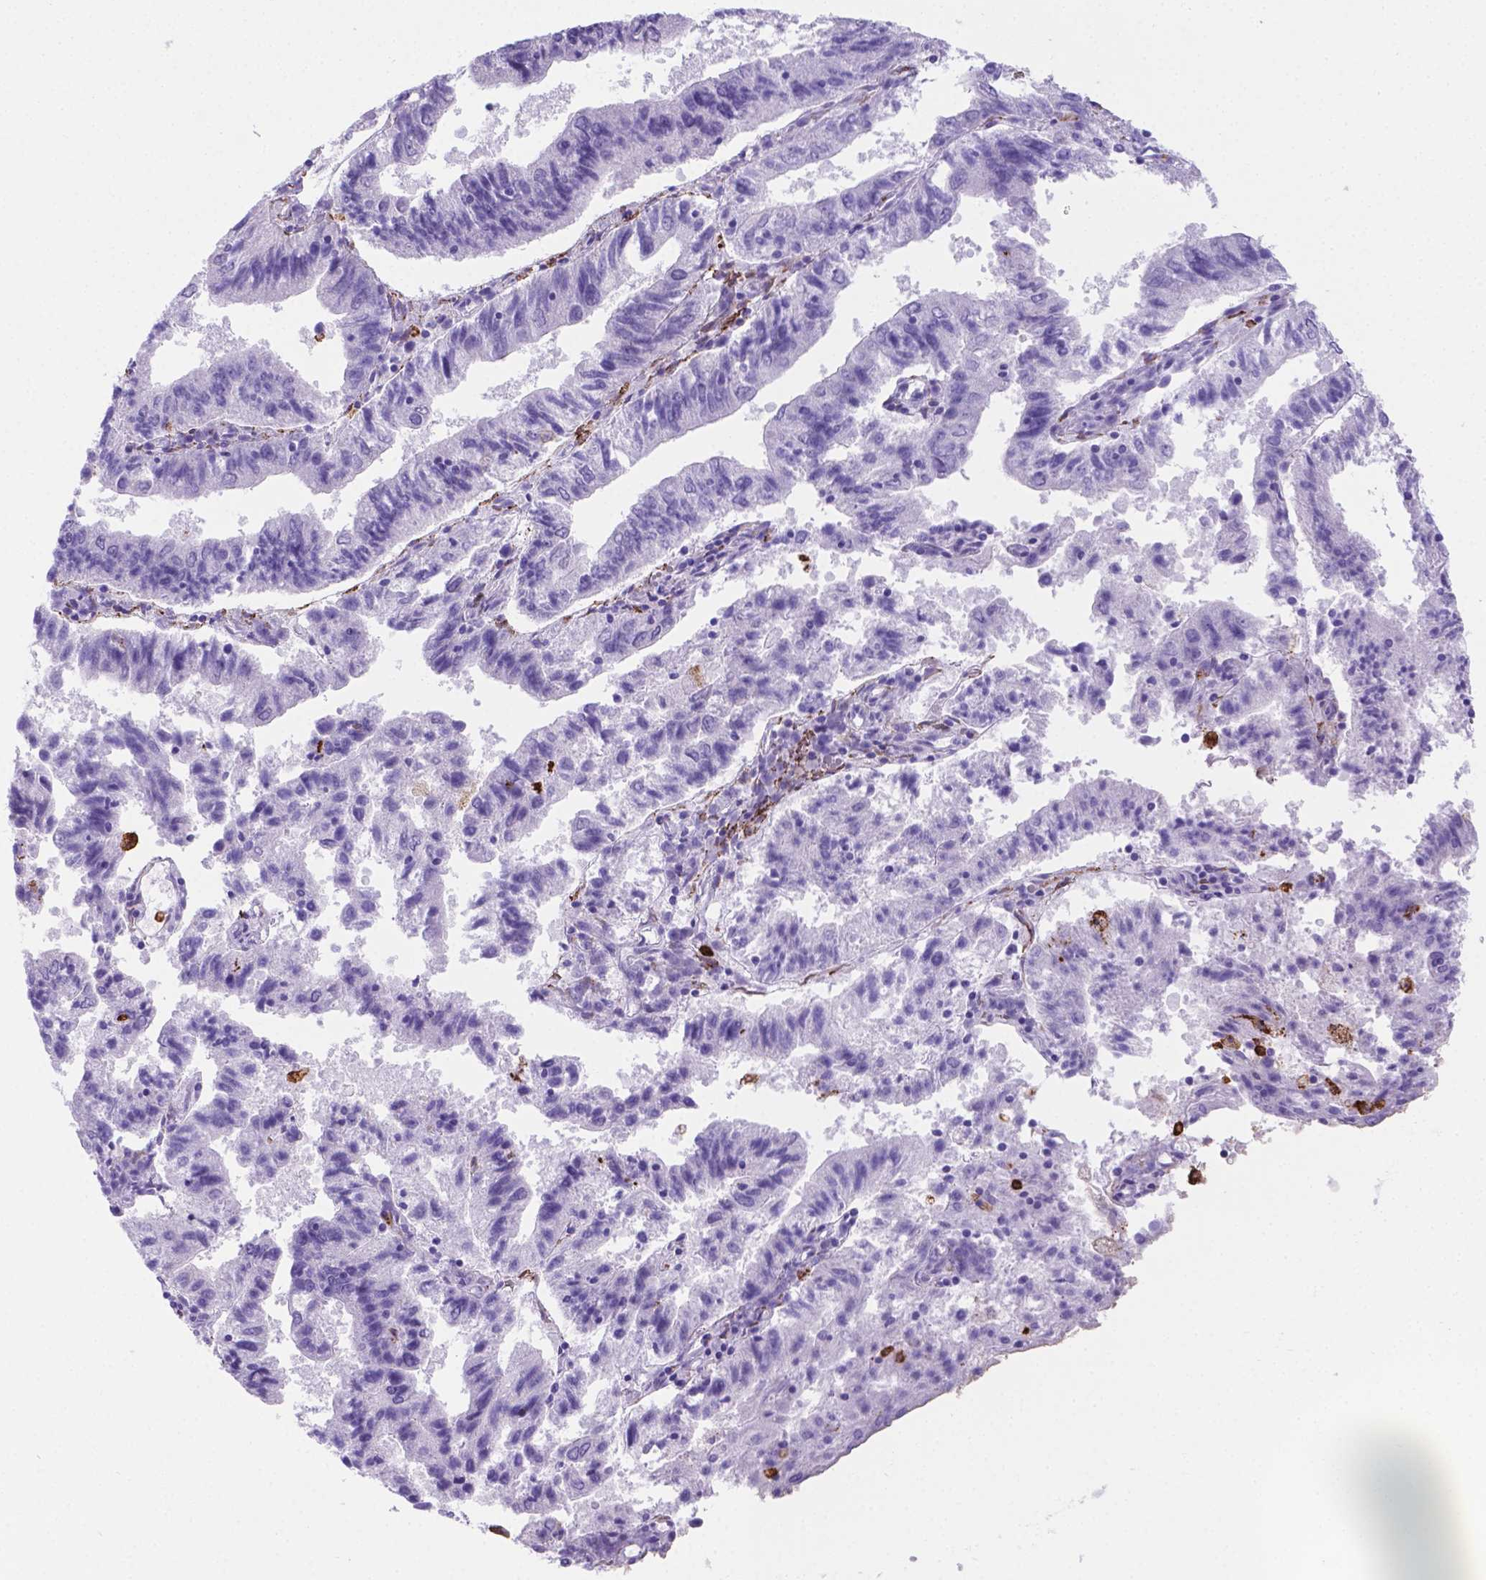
{"staining": {"intensity": "negative", "quantity": "none", "location": "none"}, "tissue": "endometrial cancer", "cell_type": "Tumor cells", "image_type": "cancer", "snomed": [{"axis": "morphology", "description": "Adenocarcinoma, NOS"}, {"axis": "topography", "description": "Endometrium"}], "caption": "Immunohistochemistry image of neoplastic tissue: human endometrial adenocarcinoma stained with DAB (3,3'-diaminobenzidine) demonstrates no significant protein staining in tumor cells.", "gene": "MACF1", "patient": {"sex": "female", "age": 82}}